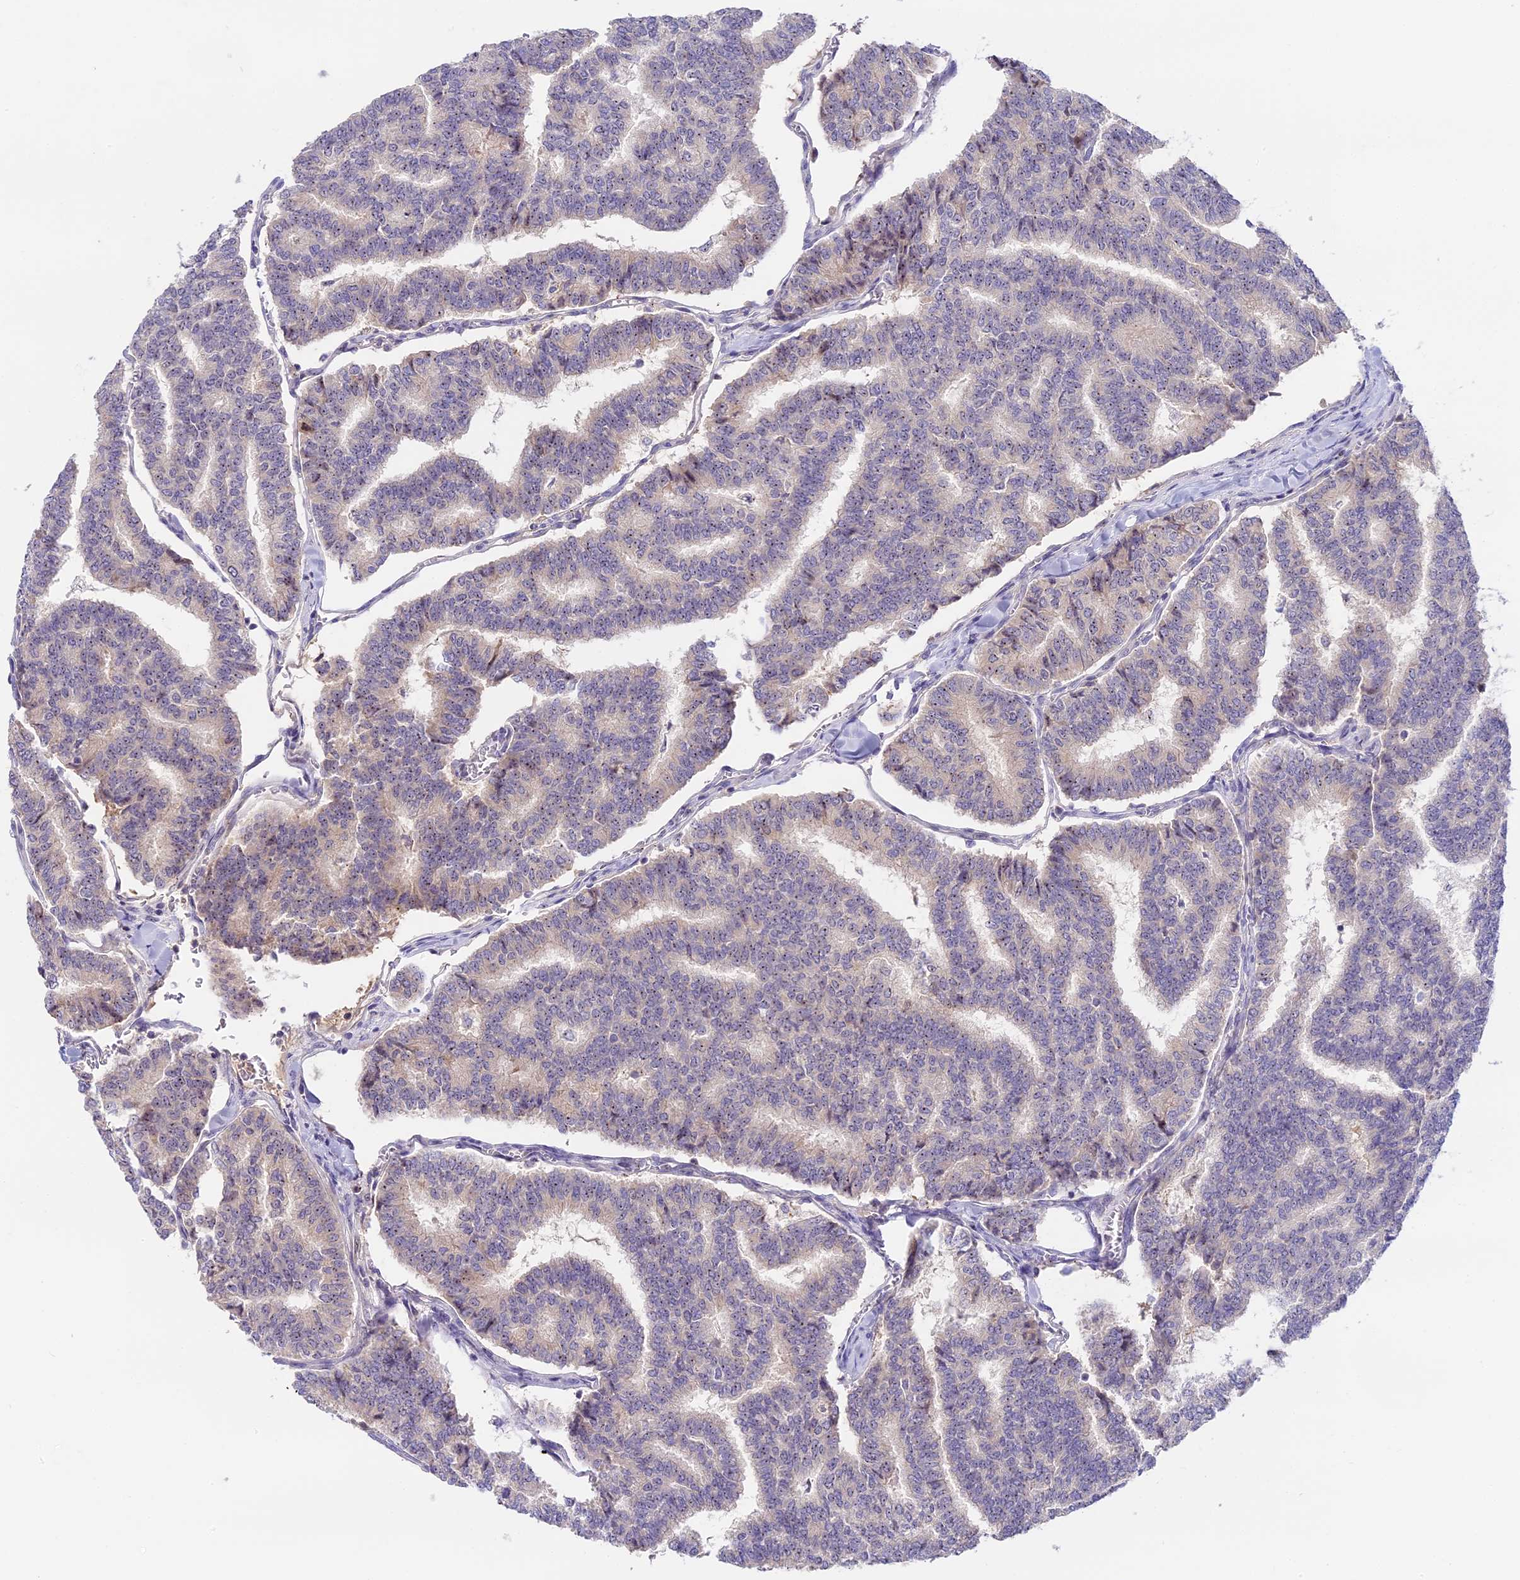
{"staining": {"intensity": "negative", "quantity": "none", "location": "none"}, "tissue": "thyroid cancer", "cell_type": "Tumor cells", "image_type": "cancer", "snomed": [{"axis": "morphology", "description": "Papillary adenocarcinoma, NOS"}, {"axis": "topography", "description": "Thyroid gland"}], "caption": "An immunohistochemistry photomicrograph of thyroid cancer is shown. There is no staining in tumor cells of thyroid cancer.", "gene": "RAD51", "patient": {"sex": "female", "age": 35}}